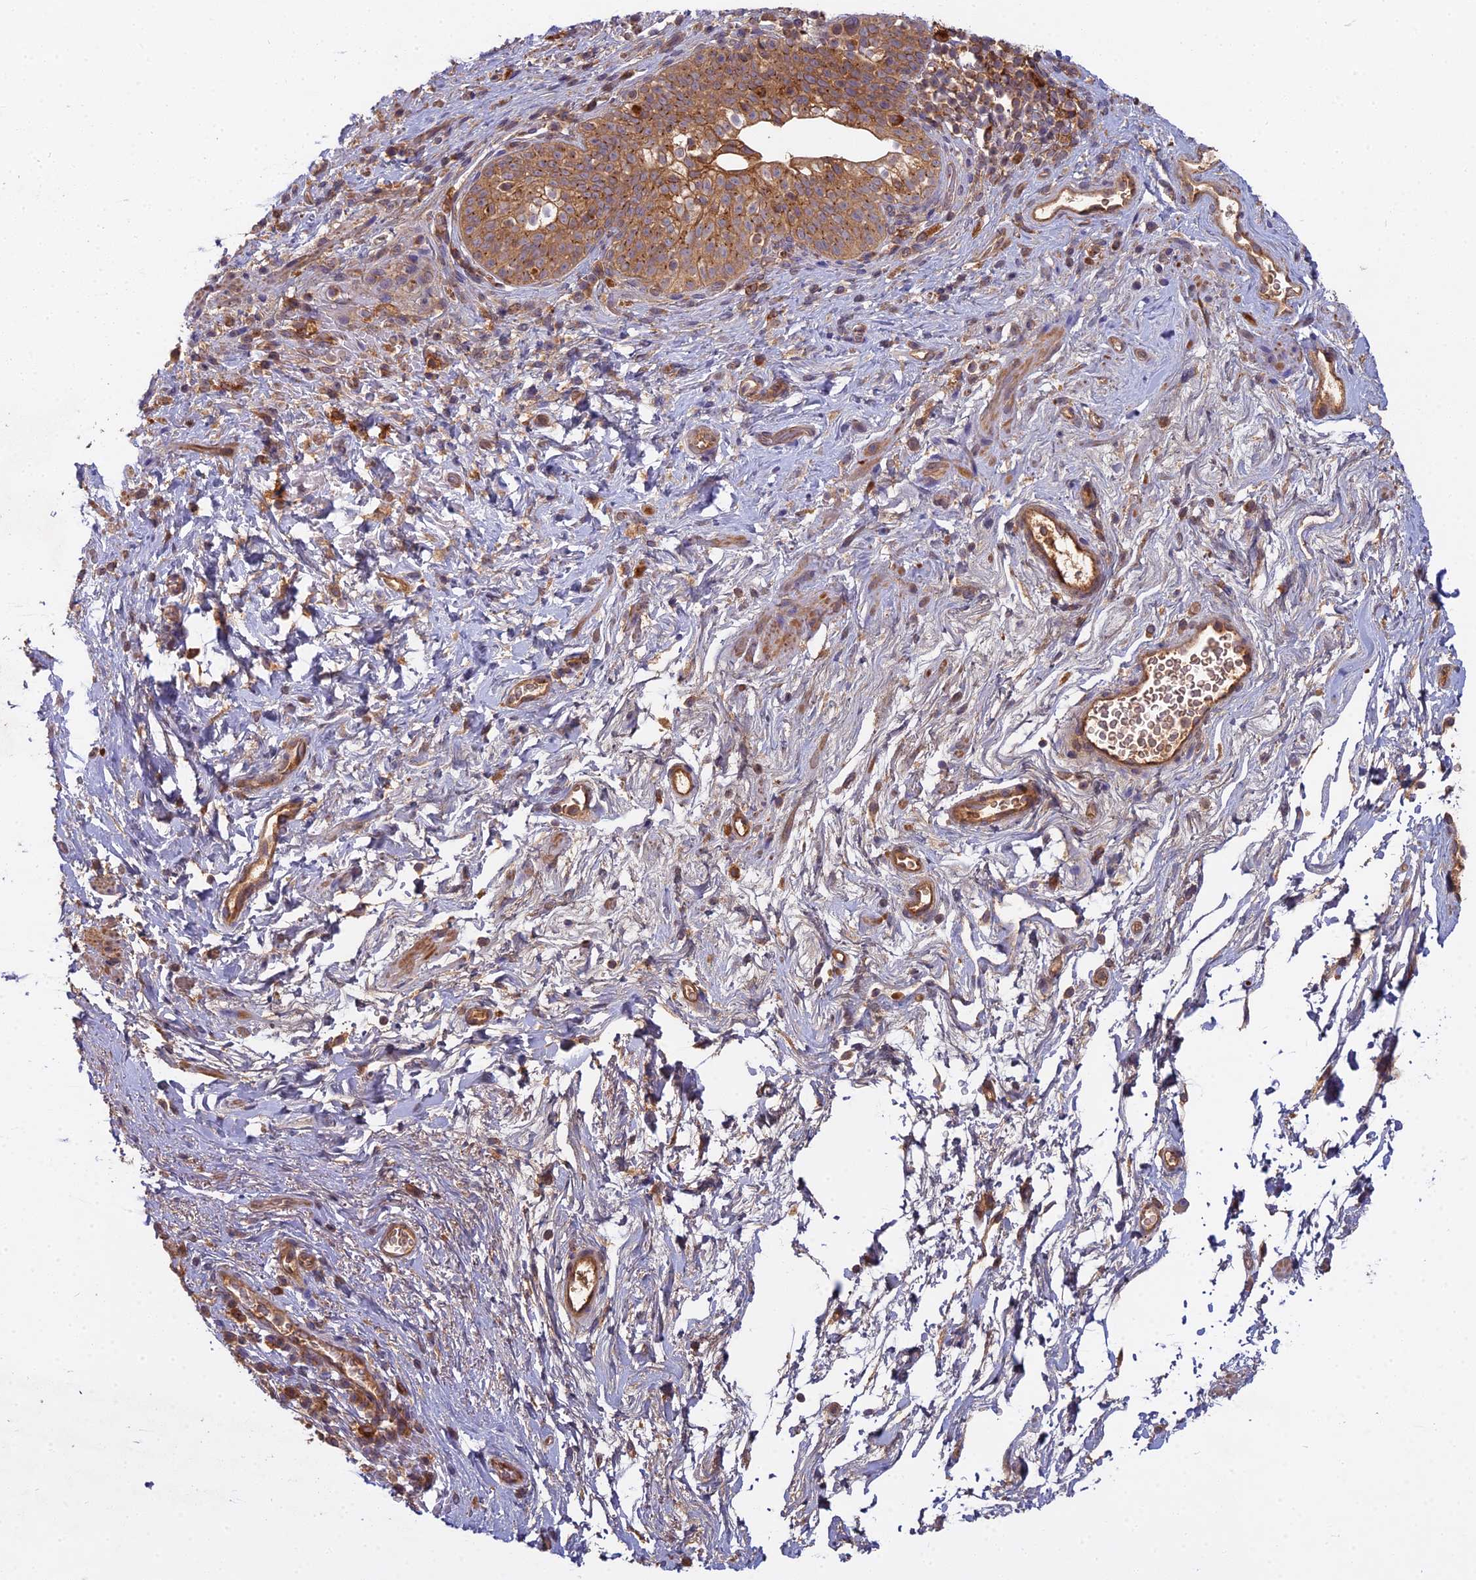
{"staining": {"intensity": "moderate", "quantity": "25%-75%", "location": "cytoplasmic/membranous"}, "tissue": "smooth muscle", "cell_type": "Smooth muscle cells", "image_type": "normal", "snomed": [{"axis": "morphology", "description": "Normal tissue, NOS"}, {"axis": "topography", "description": "Smooth muscle"}, {"axis": "topography", "description": "Peripheral nerve tissue"}], "caption": "DAB immunohistochemical staining of benign smooth muscle reveals moderate cytoplasmic/membranous protein expression in about 25%-75% of smooth muscle cells. (DAB IHC with brightfield microscopy, high magnification).", "gene": "CCDC167", "patient": {"sex": "male", "age": 69}}